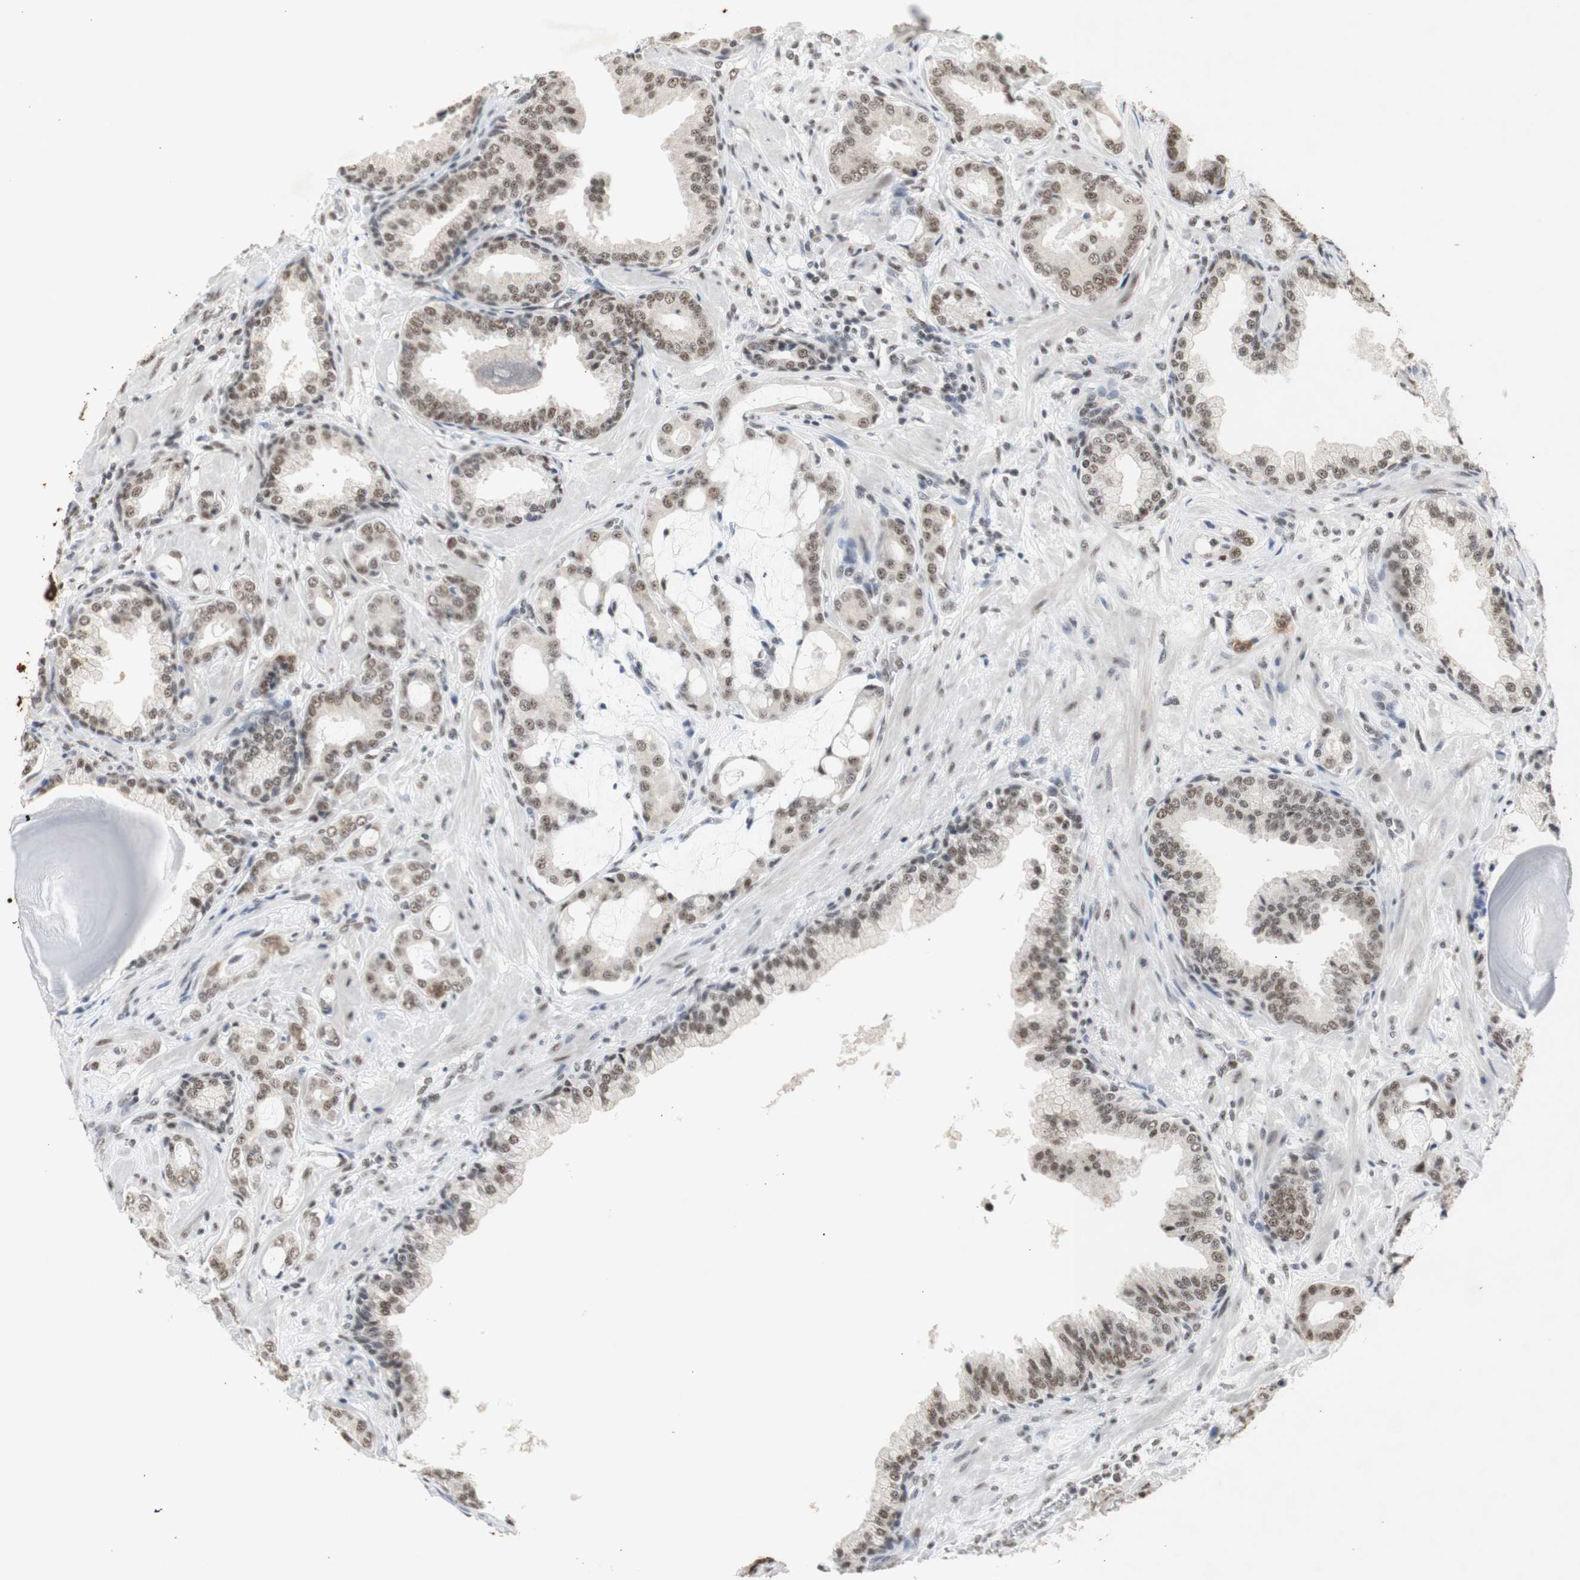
{"staining": {"intensity": "moderate", "quantity": ">75%", "location": "cytoplasmic/membranous"}, "tissue": "prostate cancer", "cell_type": "Tumor cells", "image_type": "cancer", "snomed": [{"axis": "morphology", "description": "Adenocarcinoma, Low grade"}, {"axis": "topography", "description": "Prostate"}], "caption": "The histopathology image shows a brown stain indicating the presence of a protein in the cytoplasmic/membranous of tumor cells in prostate low-grade adenocarcinoma.", "gene": "SNRPB", "patient": {"sex": "male", "age": 53}}